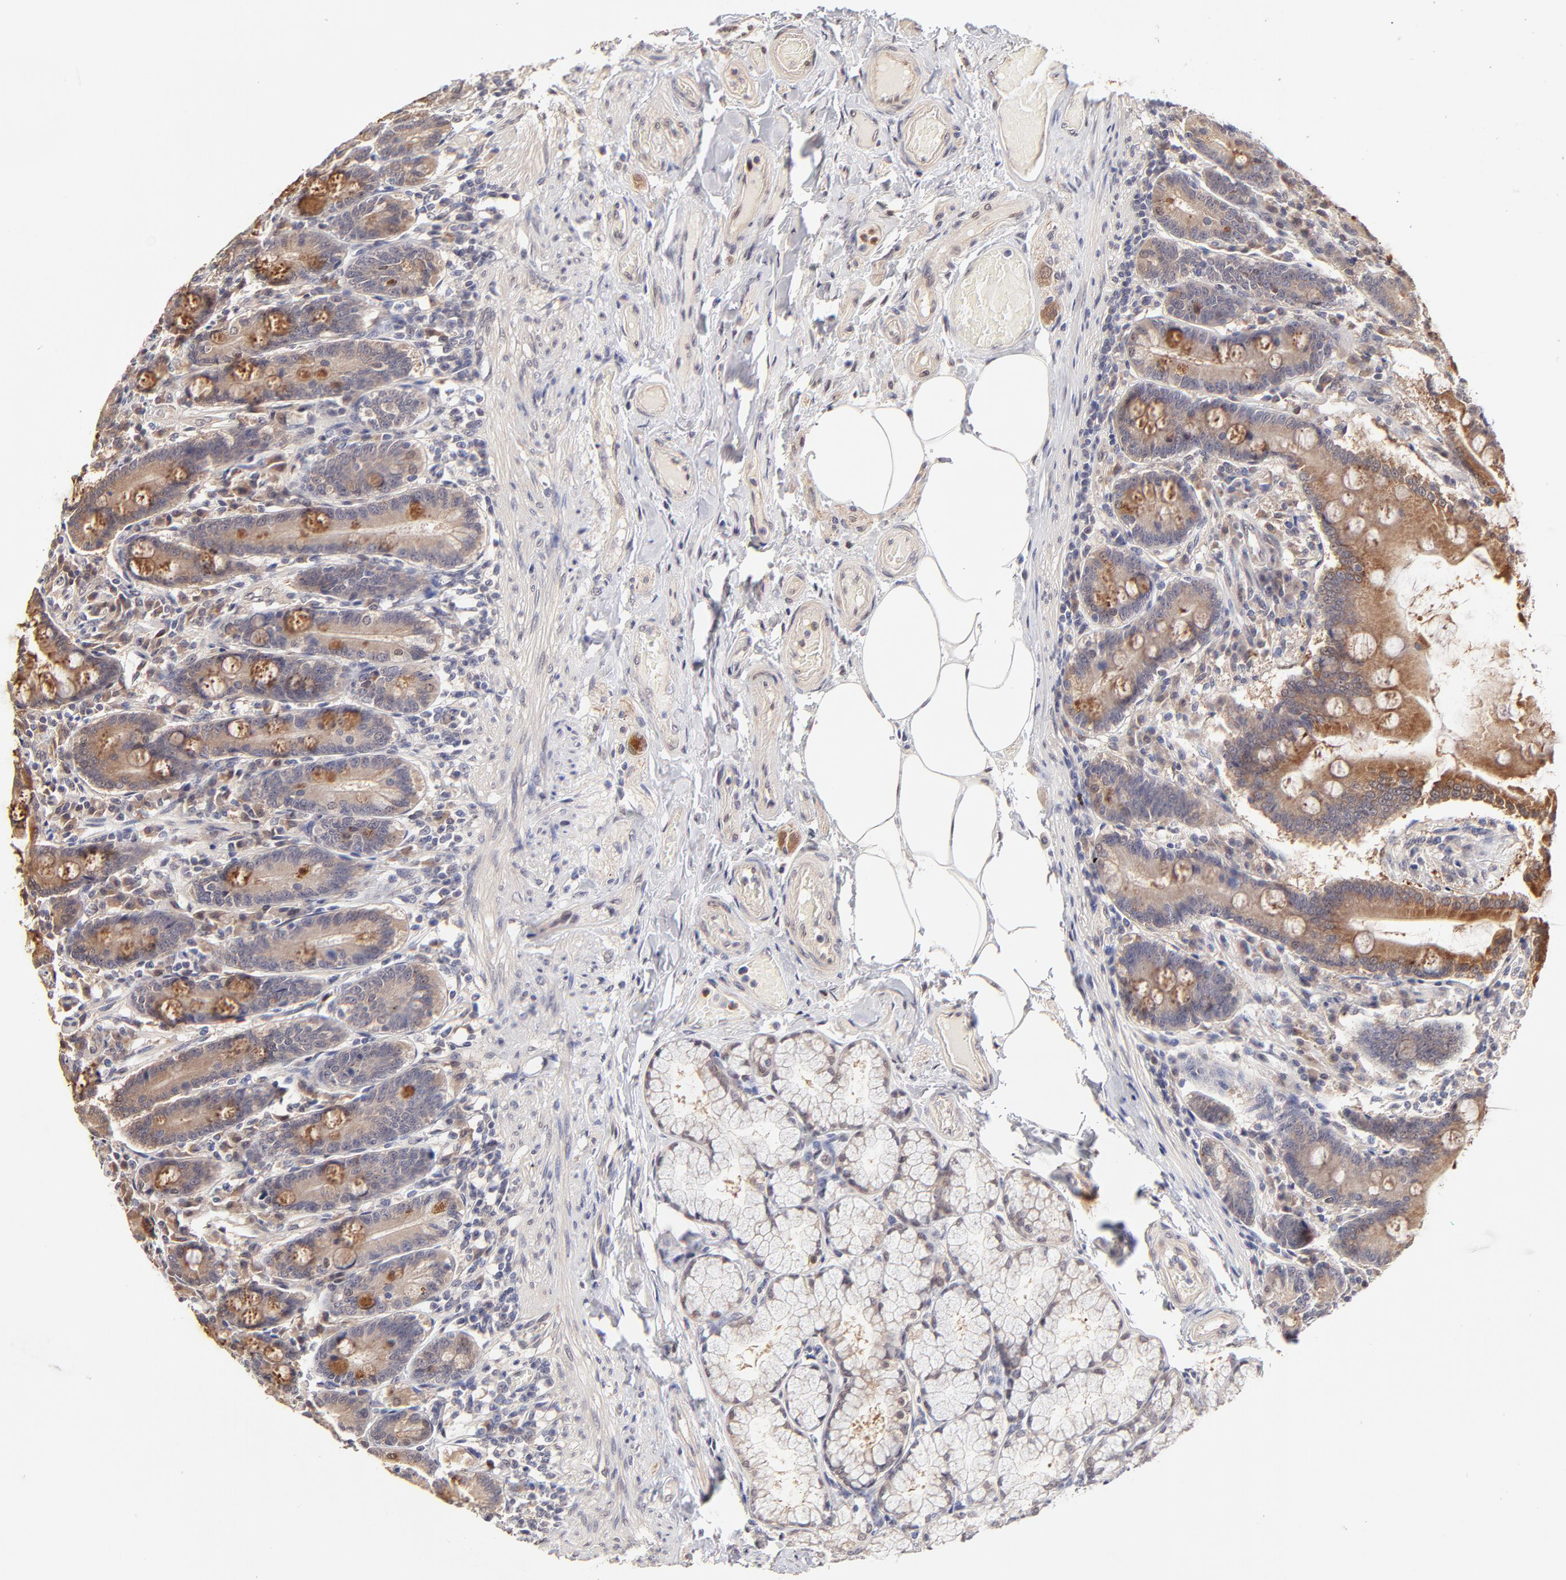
{"staining": {"intensity": "moderate", "quantity": ">75%", "location": "cytoplasmic/membranous"}, "tissue": "duodenum", "cell_type": "Glandular cells", "image_type": "normal", "snomed": [{"axis": "morphology", "description": "Normal tissue, NOS"}, {"axis": "topography", "description": "Duodenum"}], "caption": "A micrograph showing moderate cytoplasmic/membranous expression in about >75% of glandular cells in benign duodenum, as visualized by brown immunohistochemical staining.", "gene": "ZNF10", "patient": {"sex": "female", "age": 64}}